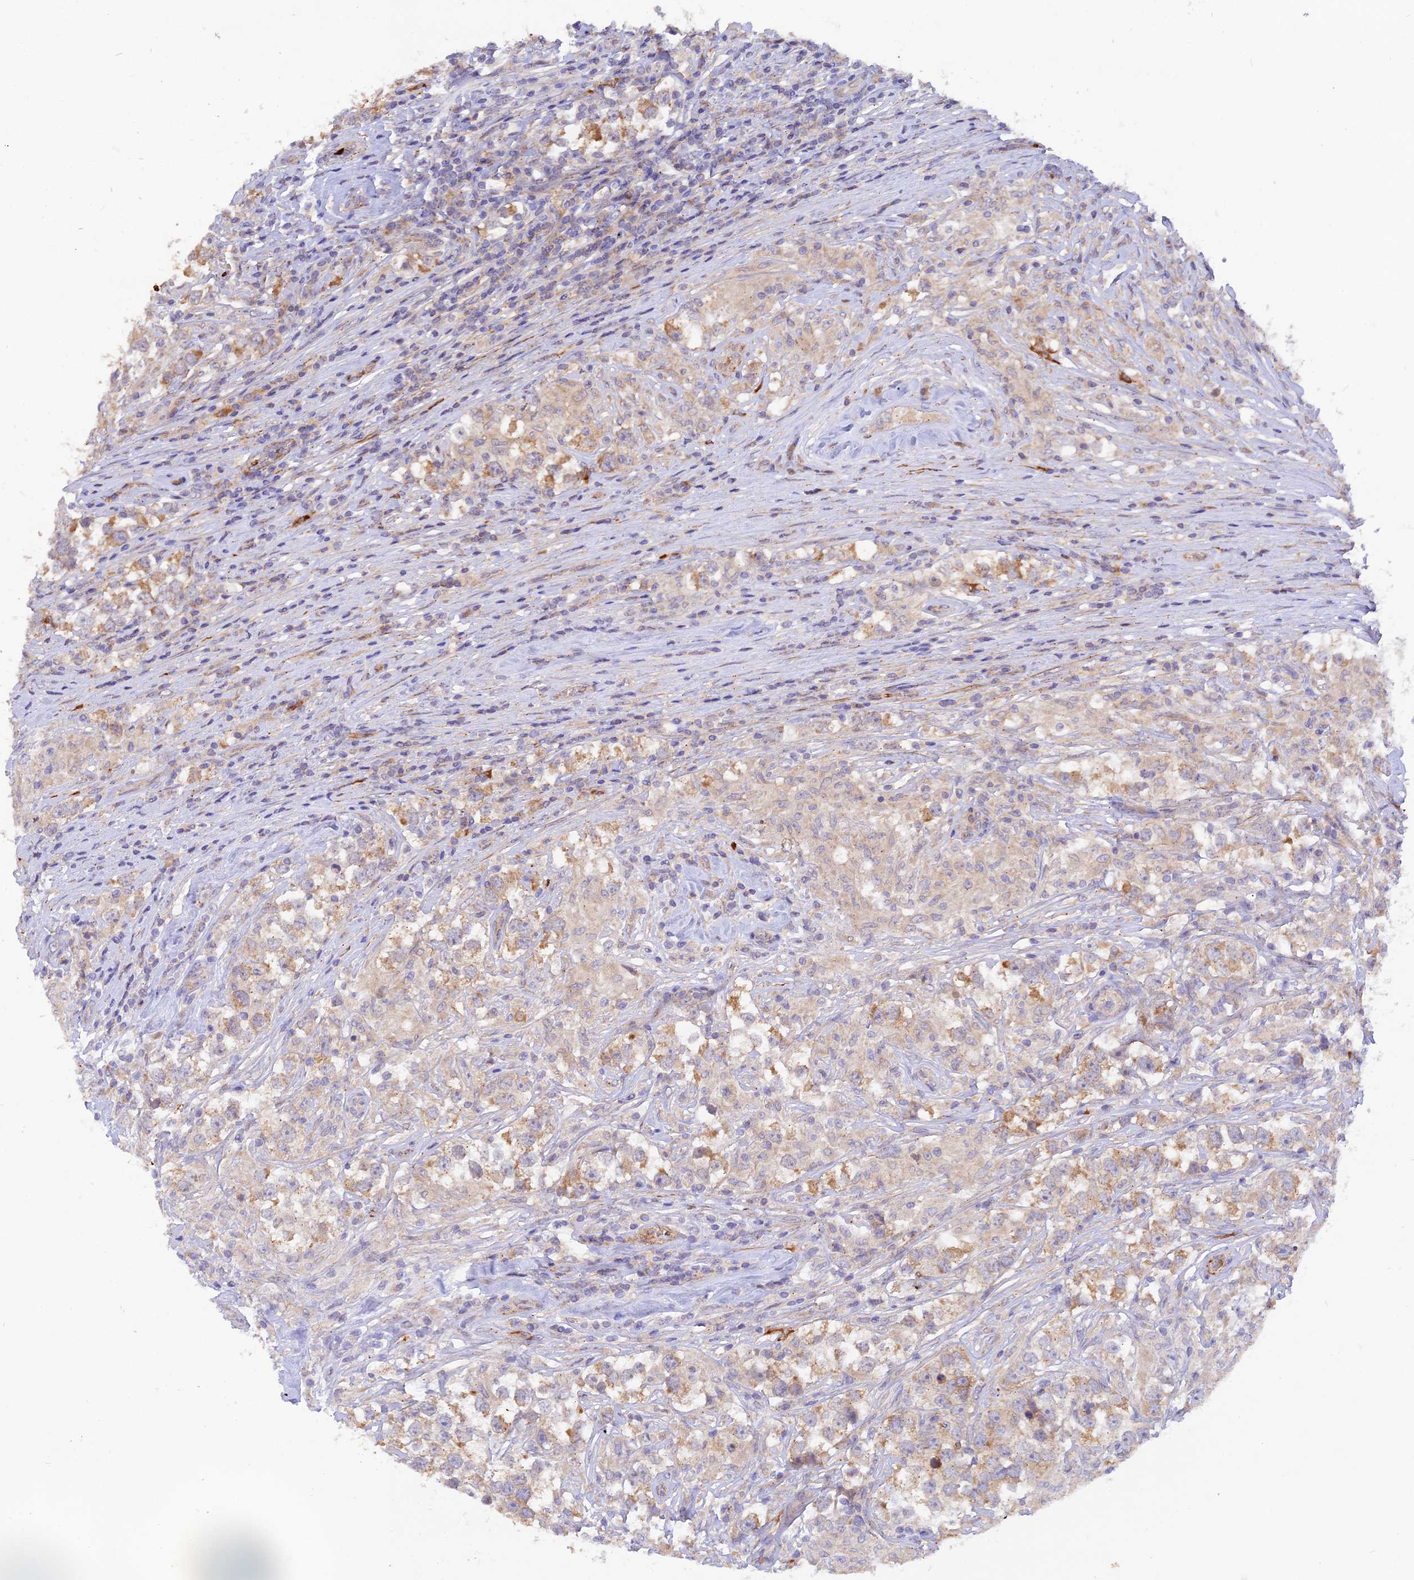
{"staining": {"intensity": "moderate", "quantity": "<25%", "location": "cytoplasmic/membranous"}, "tissue": "testis cancer", "cell_type": "Tumor cells", "image_type": "cancer", "snomed": [{"axis": "morphology", "description": "Seminoma, NOS"}, {"axis": "topography", "description": "Testis"}], "caption": "Protein expression analysis of human testis seminoma reveals moderate cytoplasmic/membranous staining in about <25% of tumor cells.", "gene": "WDFY4", "patient": {"sex": "male", "age": 46}}